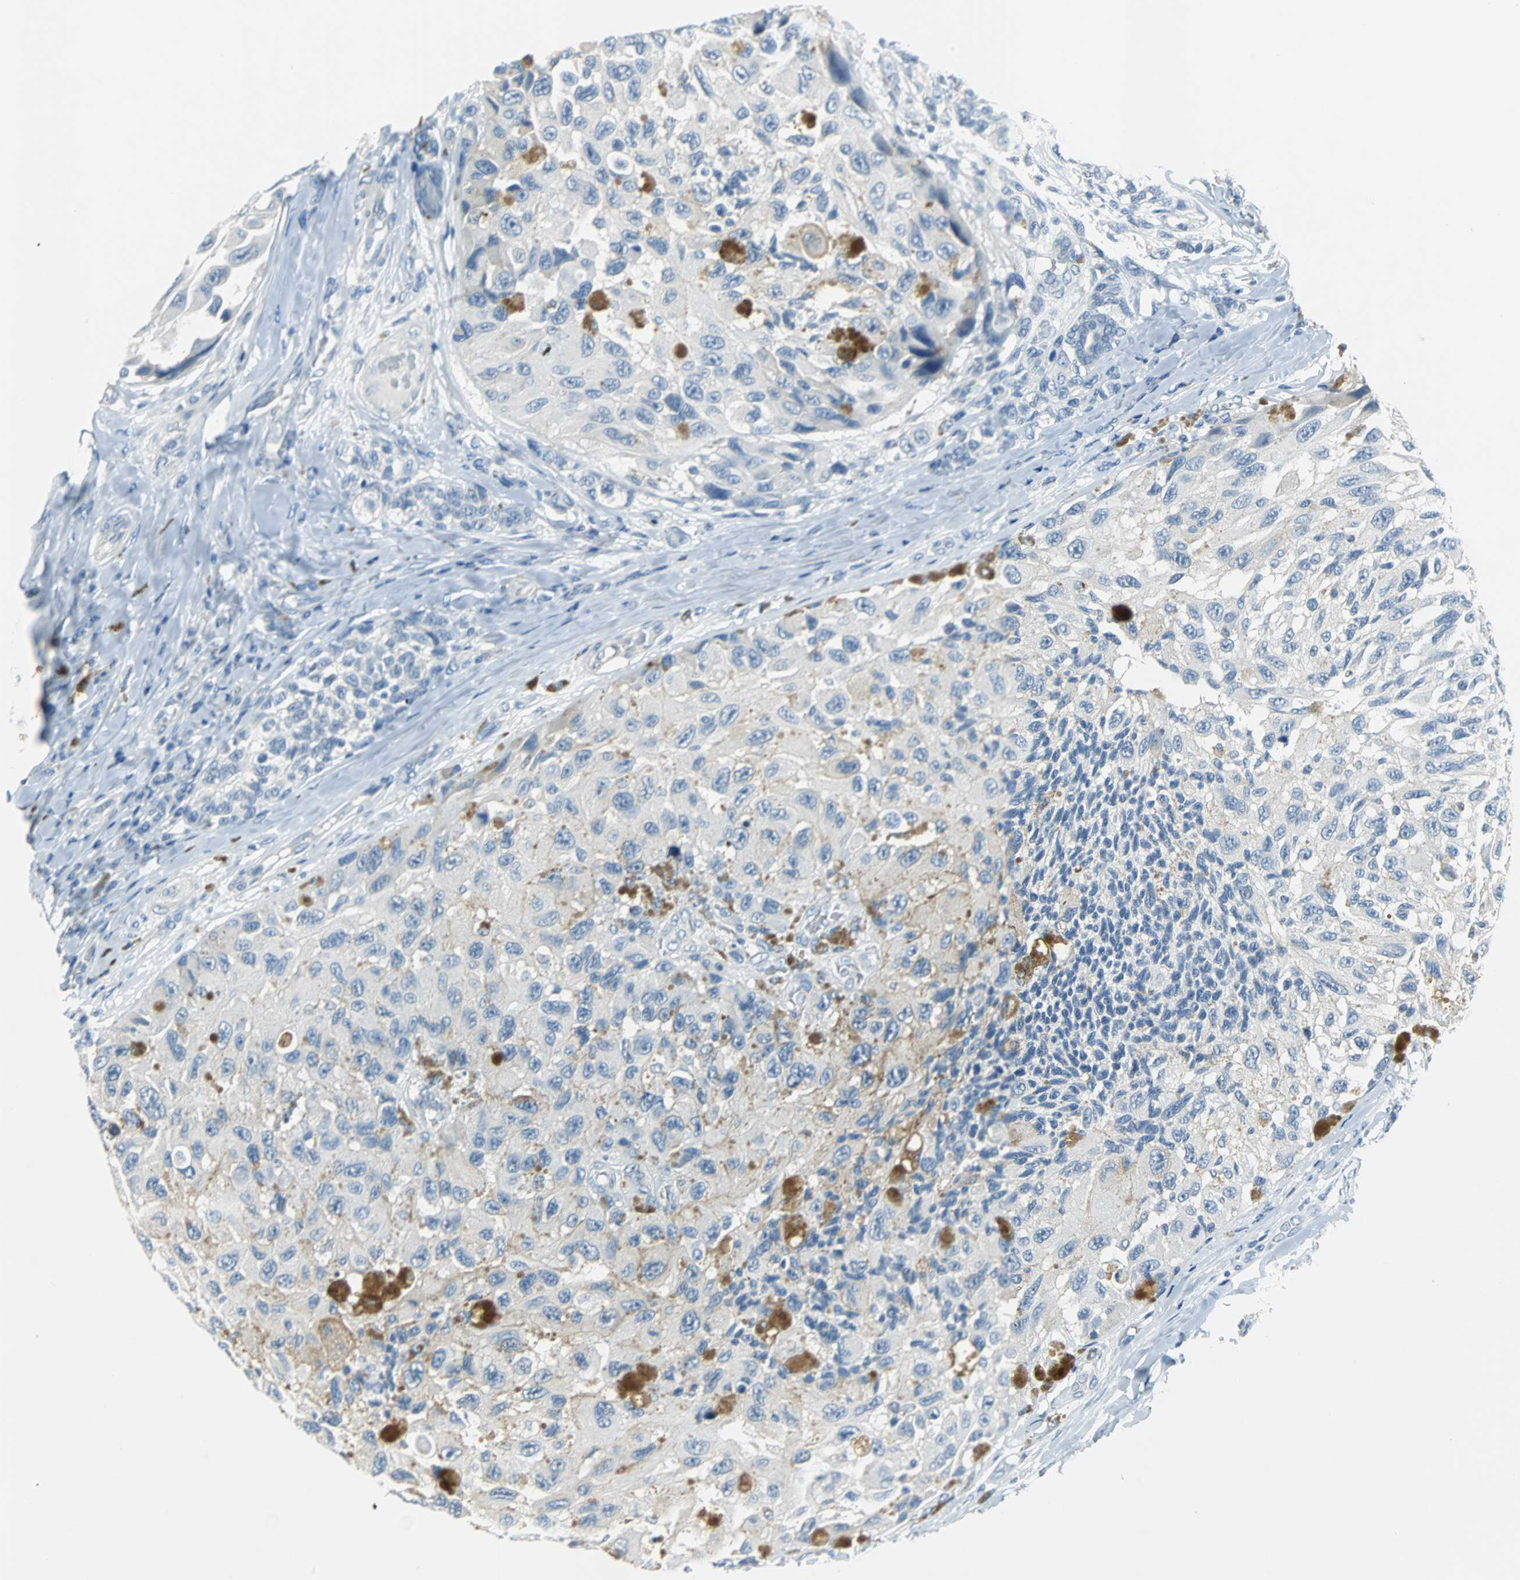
{"staining": {"intensity": "weak", "quantity": "25%-75%", "location": "cytoplasmic/membranous"}, "tissue": "melanoma", "cell_type": "Tumor cells", "image_type": "cancer", "snomed": [{"axis": "morphology", "description": "Malignant melanoma, NOS"}, {"axis": "topography", "description": "Skin"}], "caption": "IHC (DAB) staining of human melanoma displays weak cytoplasmic/membranous protein staining in about 25%-75% of tumor cells.", "gene": "MUC7", "patient": {"sex": "female", "age": 73}}